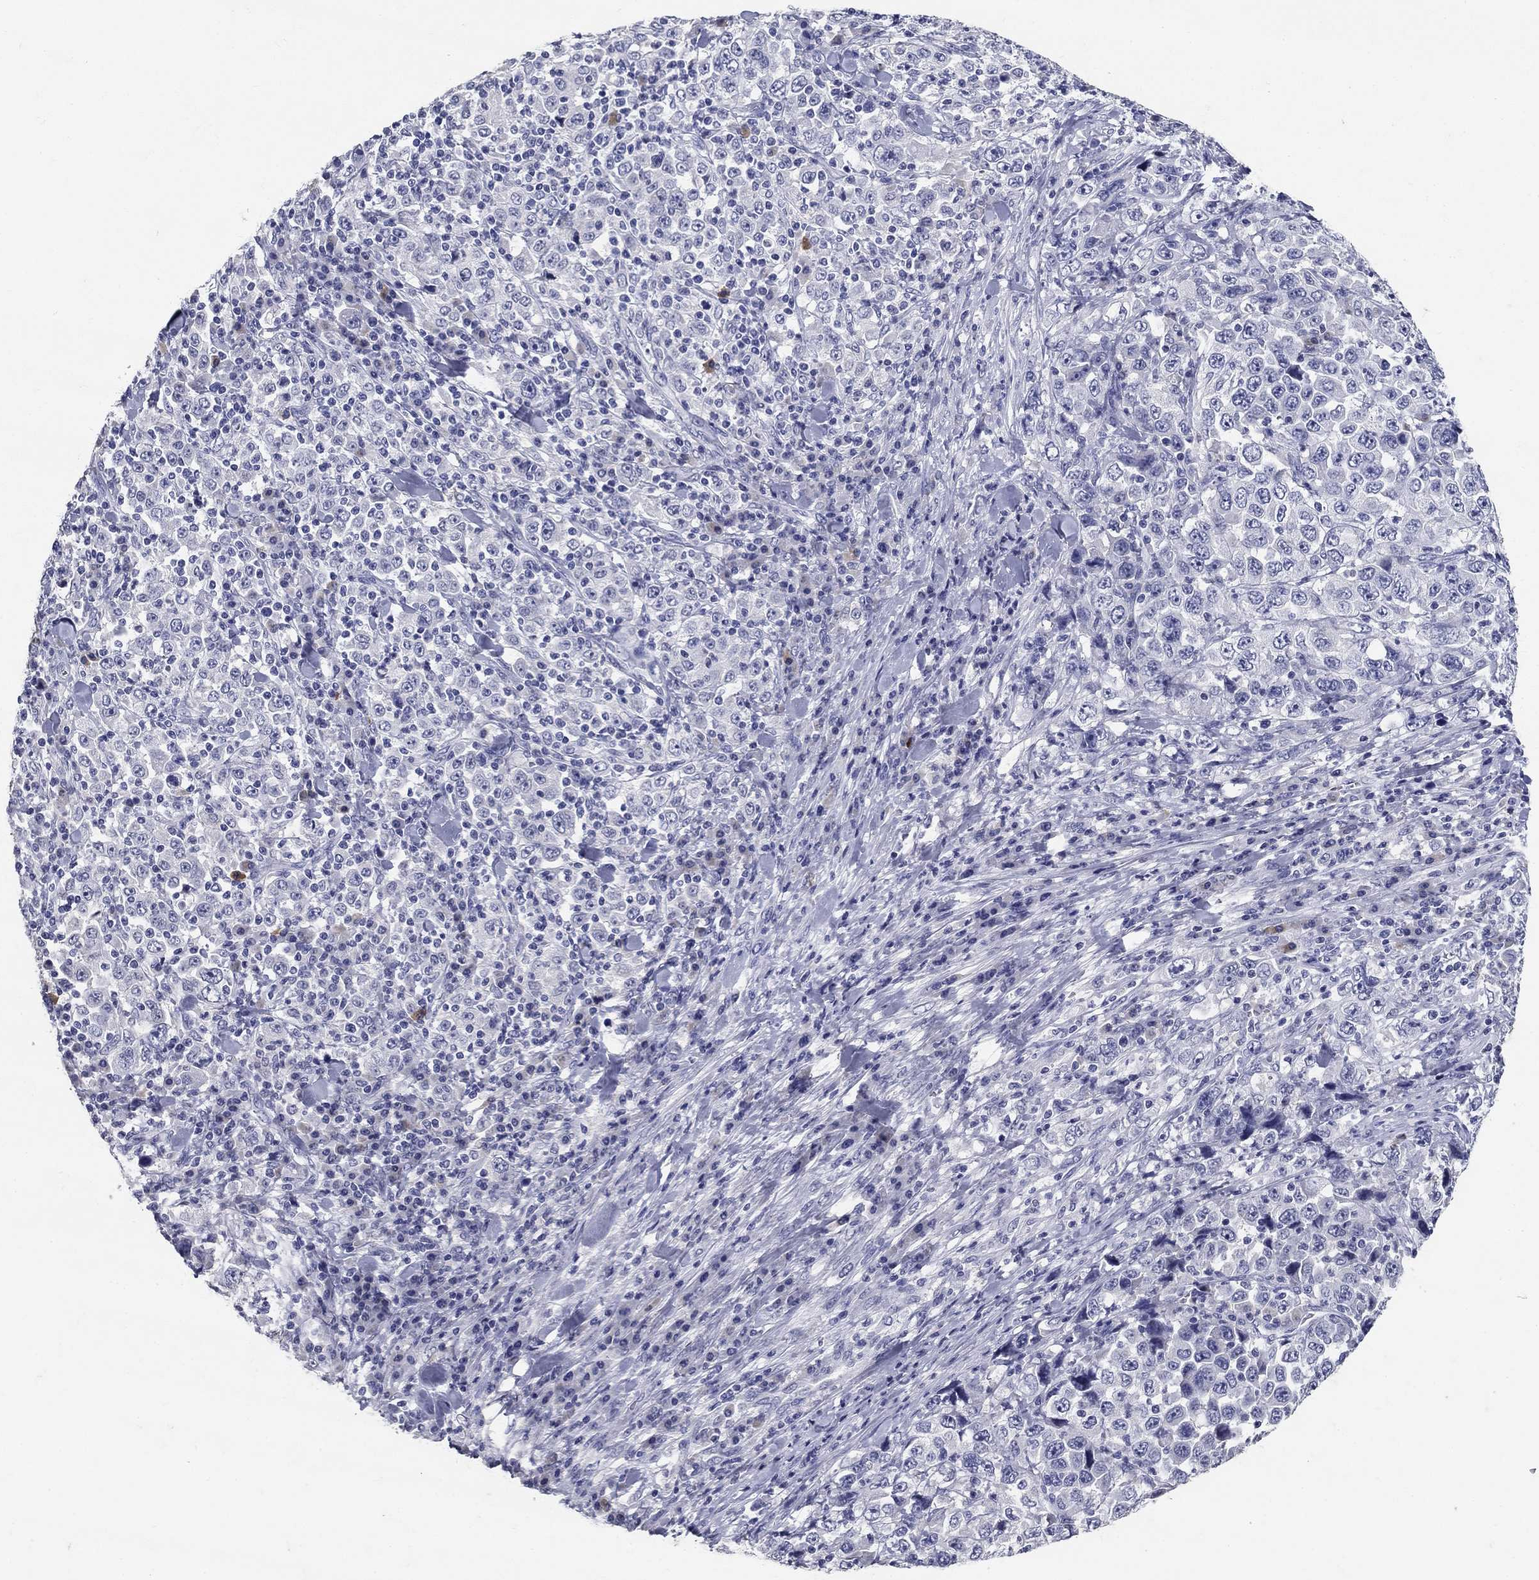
{"staining": {"intensity": "negative", "quantity": "none", "location": "none"}, "tissue": "stomach cancer", "cell_type": "Tumor cells", "image_type": "cancer", "snomed": [{"axis": "morphology", "description": "Normal tissue, NOS"}, {"axis": "morphology", "description": "Adenocarcinoma, NOS"}, {"axis": "topography", "description": "Stomach, upper"}, {"axis": "topography", "description": "Stomach"}], "caption": "Immunohistochemical staining of human adenocarcinoma (stomach) shows no significant positivity in tumor cells.", "gene": "POMC", "patient": {"sex": "male", "age": 59}}